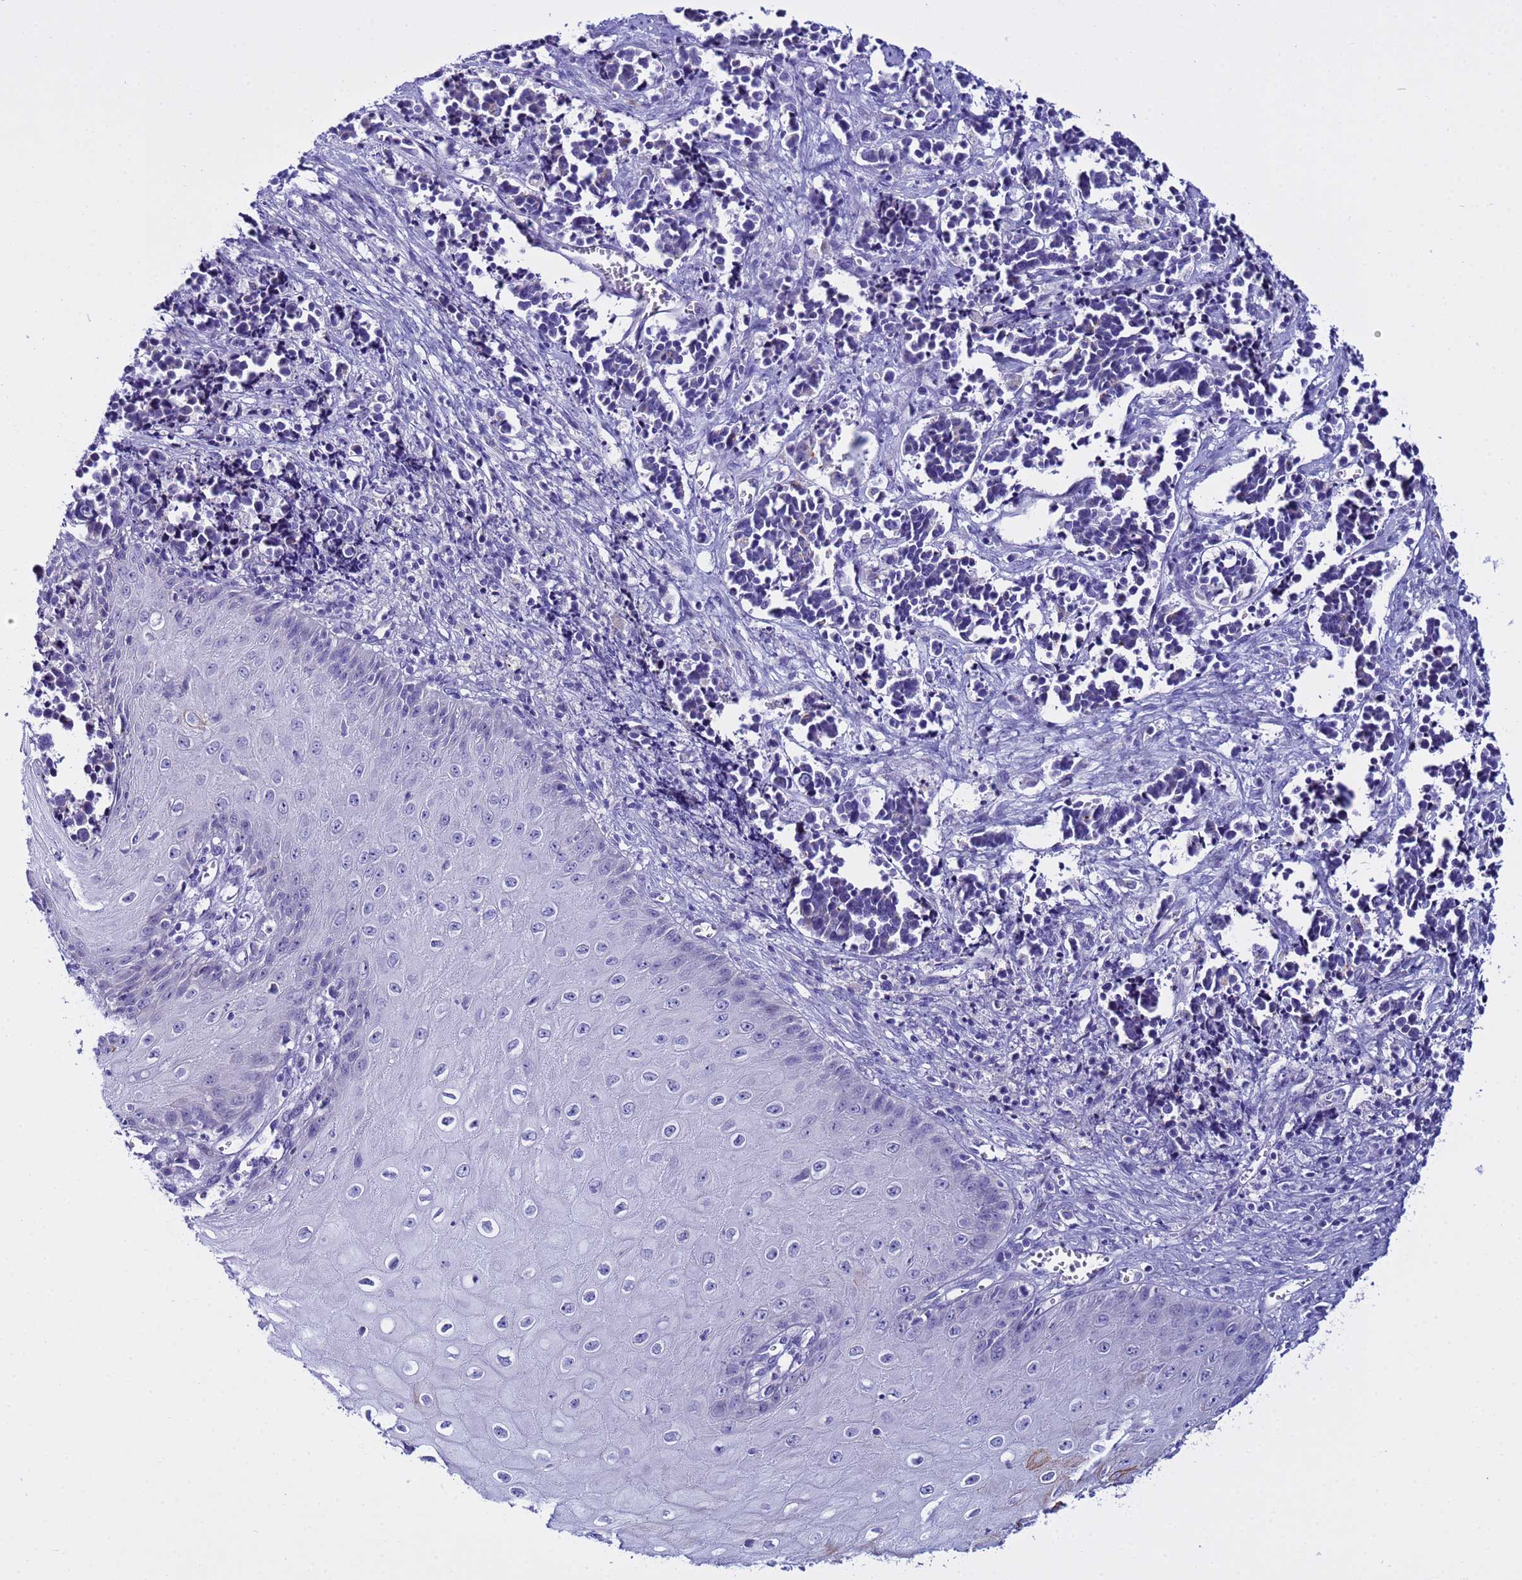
{"staining": {"intensity": "moderate", "quantity": "<25%", "location": "cytoplasmic/membranous"}, "tissue": "cervical cancer", "cell_type": "Tumor cells", "image_type": "cancer", "snomed": [{"axis": "morphology", "description": "Normal tissue, NOS"}, {"axis": "morphology", "description": "Squamous cell carcinoma, NOS"}, {"axis": "topography", "description": "Cervix"}], "caption": "Immunohistochemical staining of human cervical squamous cell carcinoma shows low levels of moderate cytoplasmic/membranous protein staining in about <25% of tumor cells.", "gene": "IGSF11", "patient": {"sex": "female", "age": 35}}